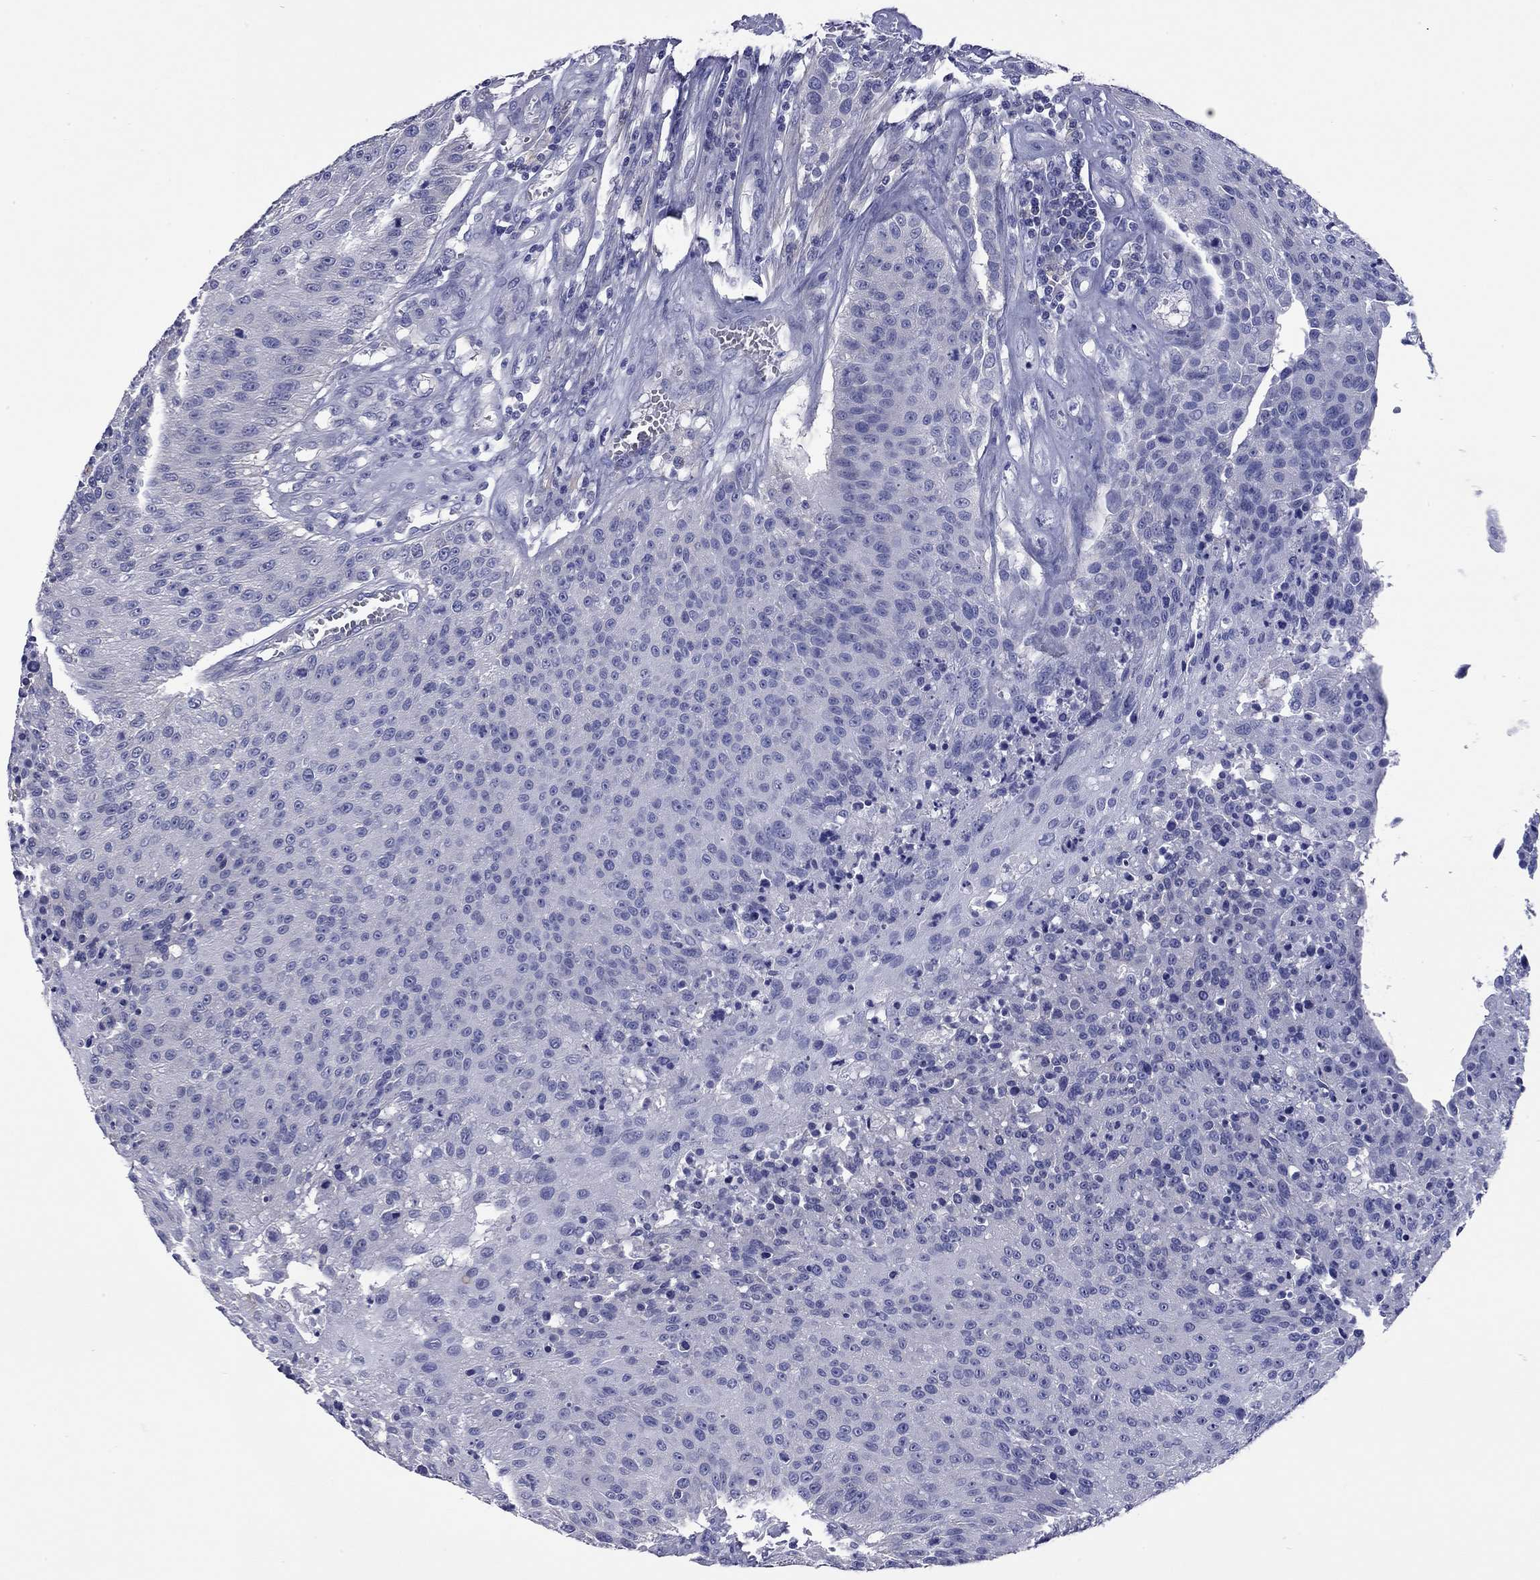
{"staining": {"intensity": "negative", "quantity": "none", "location": "none"}, "tissue": "urothelial cancer", "cell_type": "Tumor cells", "image_type": "cancer", "snomed": [{"axis": "morphology", "description": "Urothelial carcinoma, NOS"}, {"axis": "topography", "description": "Urinary bladder"}], "caption": "Human urothelial cancer stained for a protein using immunohistochemistry reveals no staining in tumor cells.", "gene": "ACTL7B", "patient": {"sex": "male", "age": 55}}